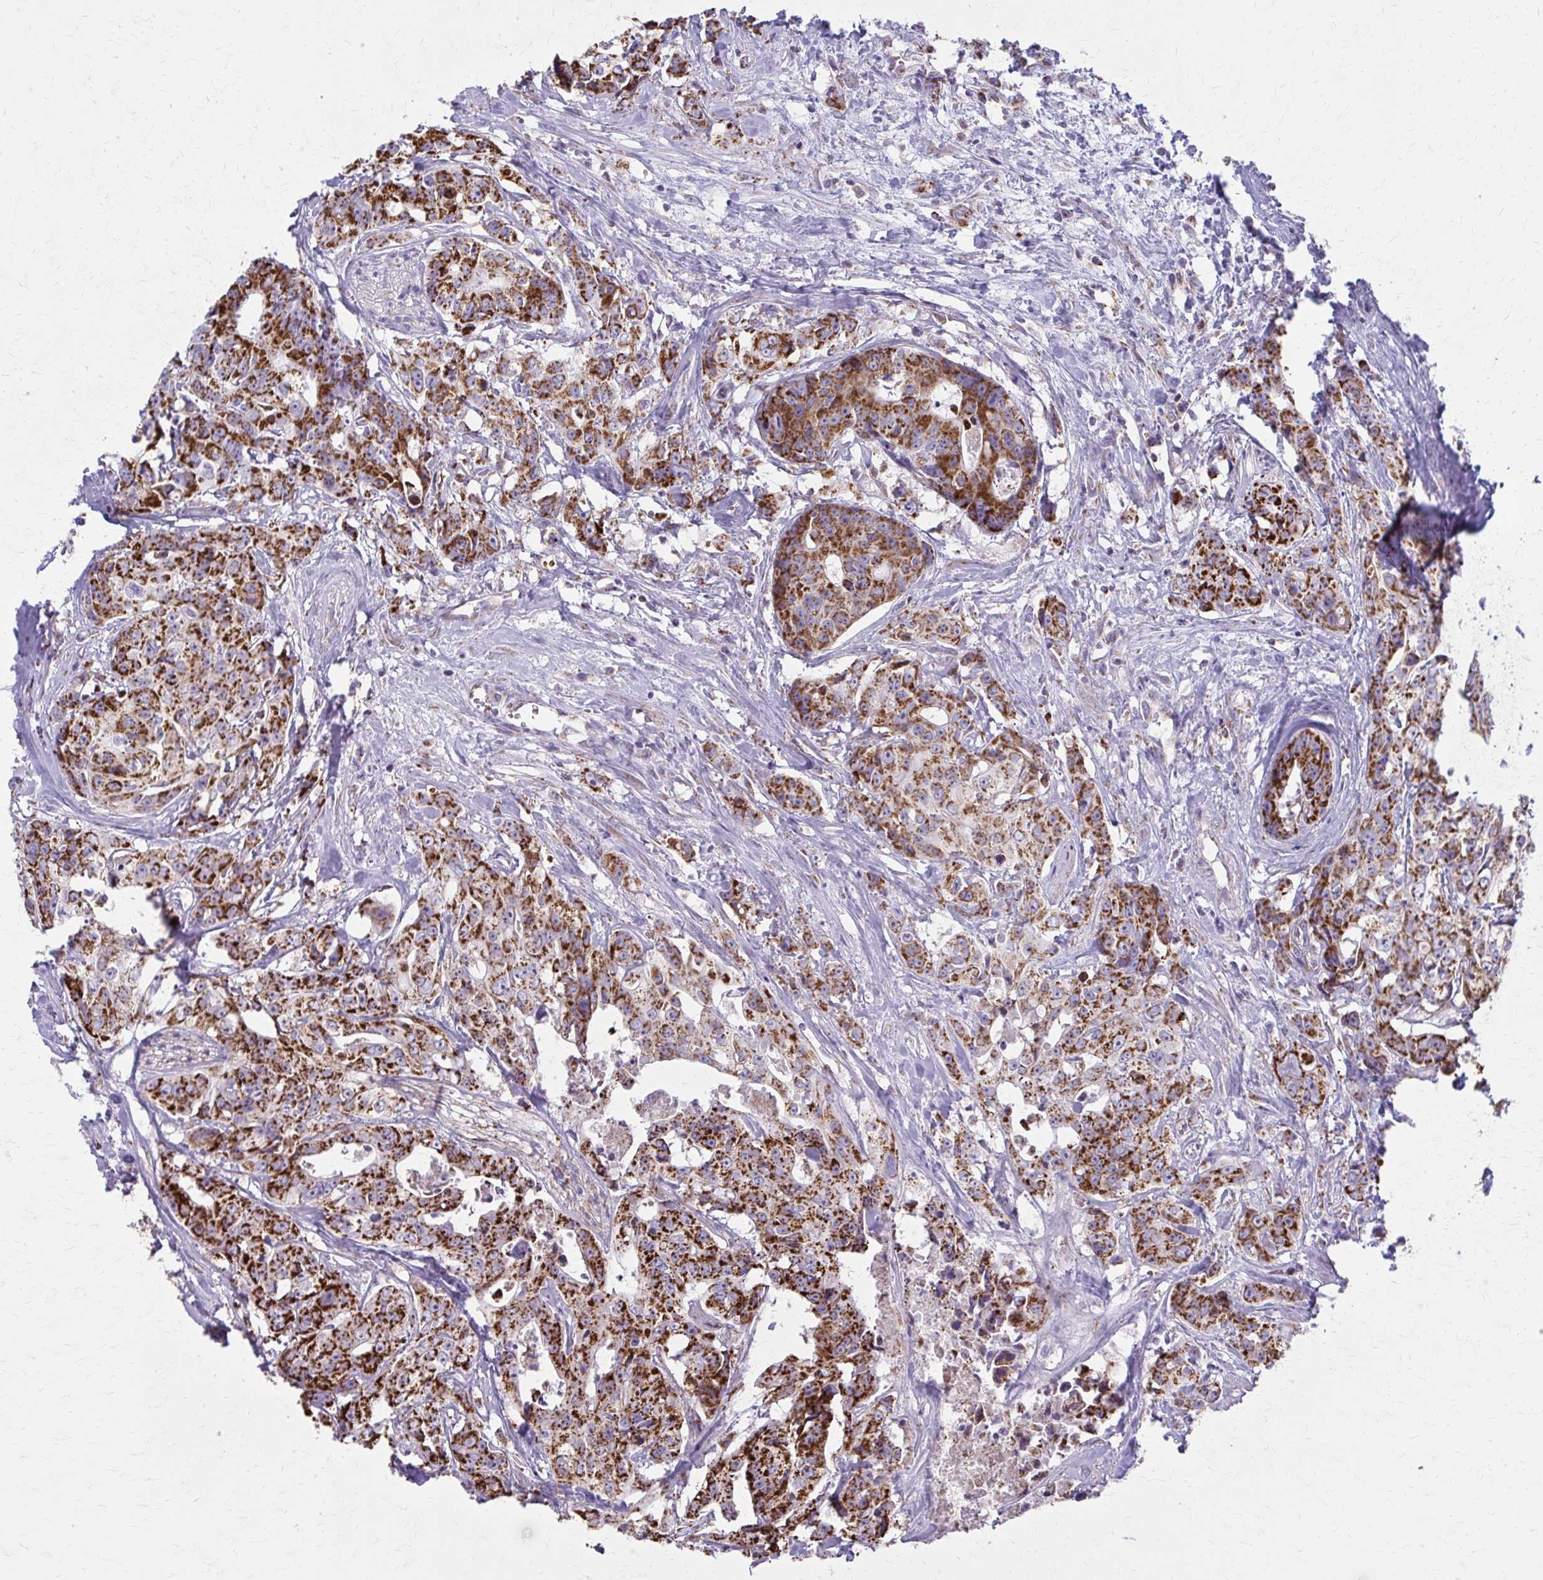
{"staining": {"intensity": "strong", "quantity": ">75%", "location": "cytoplasmic/membranous"}, "tissue": "colorectal cancer", "cell_type": "Tumor cells", "image_type": "cancer", "snomed": [{"axis": "morphology", "description": "Adenocarcinoma, NOS"}, {"axis": "topography", "description": "Rectum"}], "caption": "Immunohistochemical staining of colorectal adenocarcinoma reveals strong cytoplasmic/membranous protein staining in about >75% of tumor cells. (brown staining indicates protein expression, while blue staining denotes nuclei).", "gene": "TVP23A", "patient": {"sex": "female", "age": 62}}